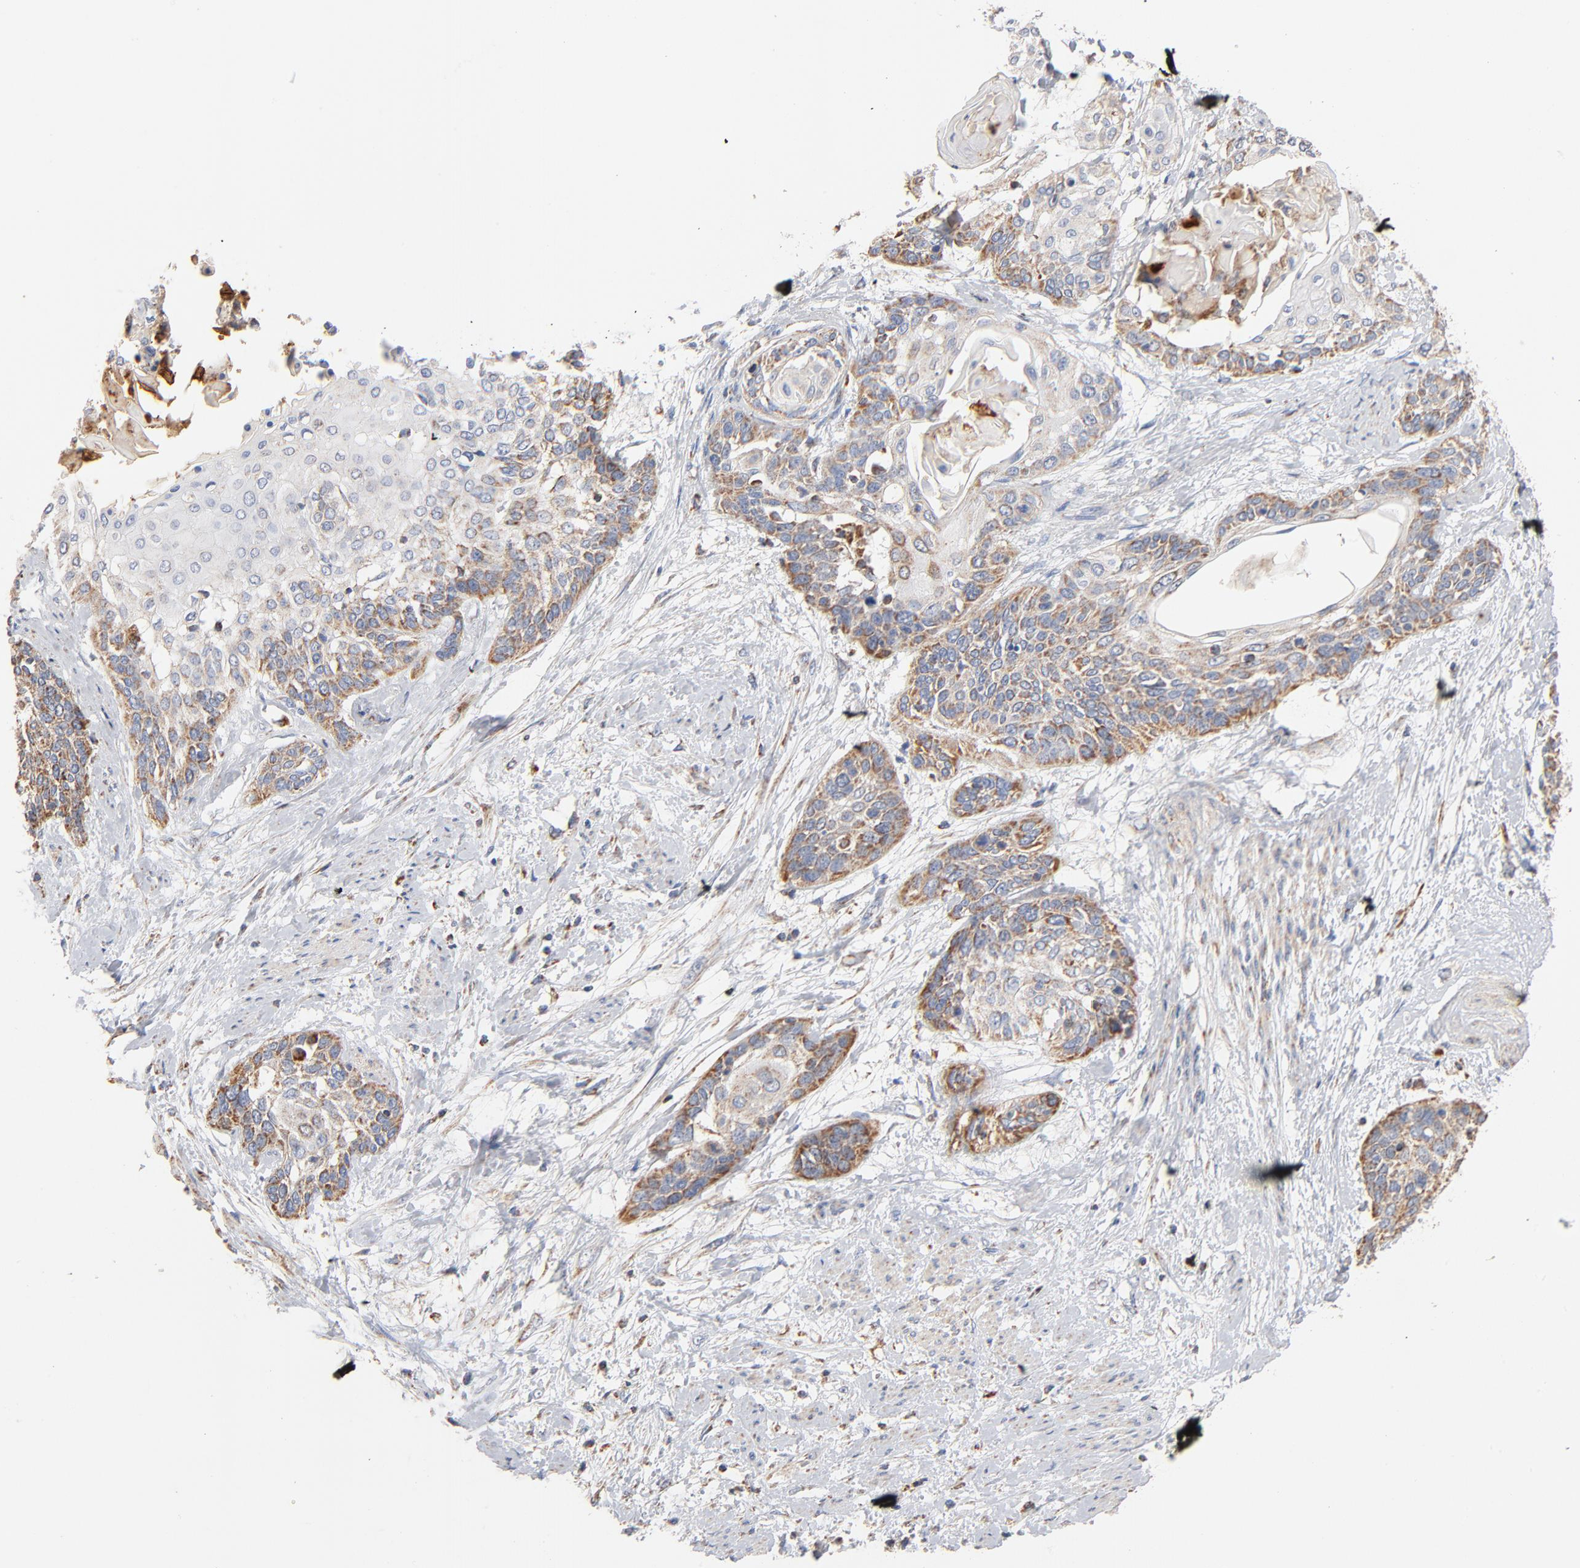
{"staining": {"intensity": "moderate", "quantity": ">75%", "location": "cytoplasmic/membranous"}, "tissue": "cervical cancer", "cell_type": "Tumor cells", "image_type": "cancer", "snomed": [{"axis": "morphology", "description": "Squamous cell carcinoma, NOS"}, {"axis": "topography", "description": "Cervix"}], "caption": "This photomicrograph shows immunohistochemistry (IHC) staining of human cervical squamous cell carcinoma, with medium moderate cytoplasmic/membranous staining in approximately >75% of tumor cells.", "gene": "UQCRC1", "patient": {"sex": "female", "age": 57}}